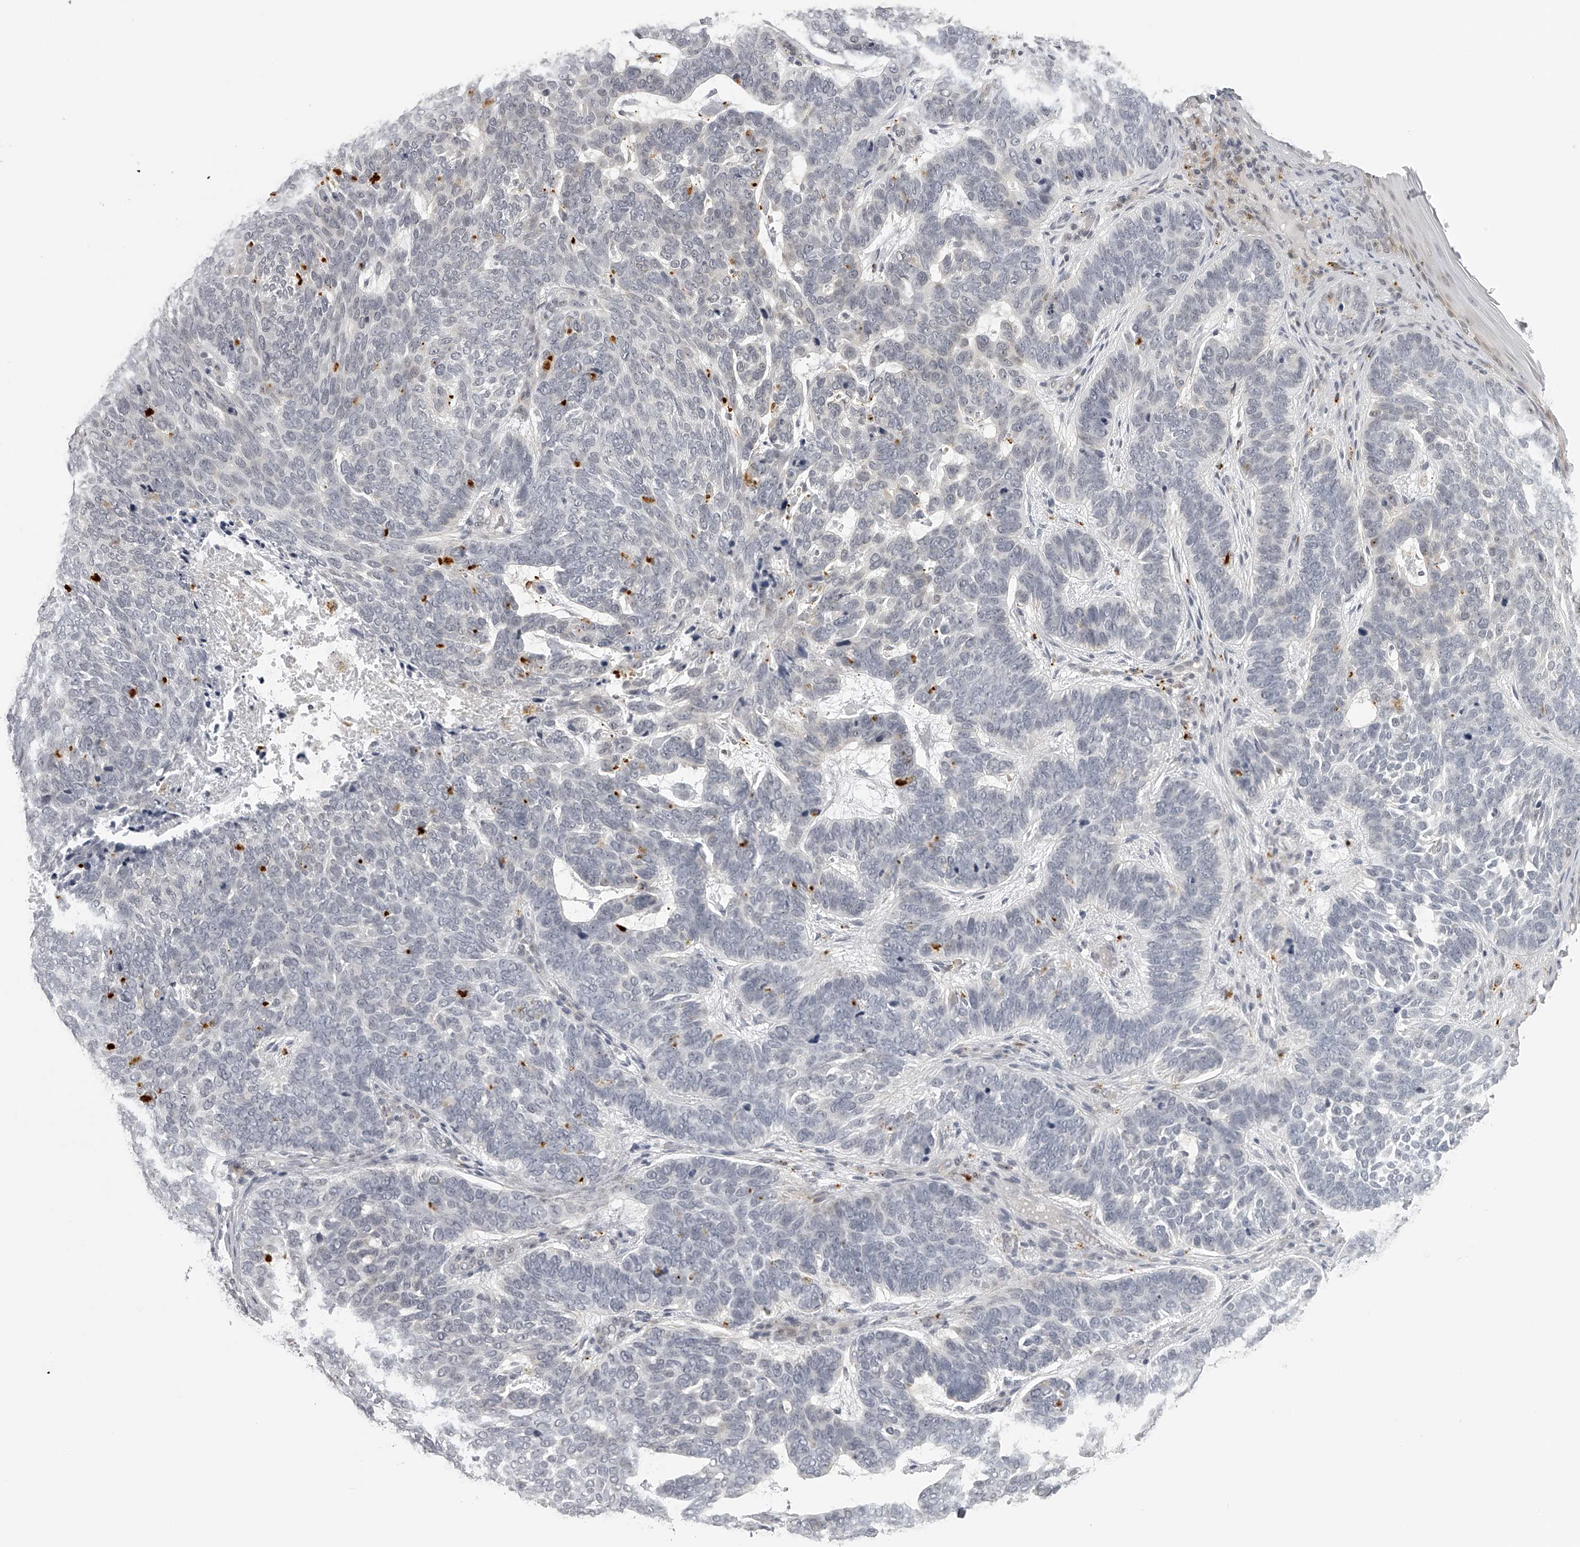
{"staining": {"intensity": "negative", "quantity": "none", "location": "none"}, "tissue": "skin cancer", "cell_type": "Tumor cells", "image_type": "cancer", "snomed": [{"axis": "morphology", "description": "Basal cell carcinoma"}, {"axis": "topography", "description": "Skin"}], "caption": "A photomicrograph of human skin cancer is negative for staining in tumor cells. The staining is performed using DAB brown chromogen with nuclei counter-stained in using hematoxylin.", "gene": "RNF220", "patient": {"sex": "female", "age": 85}}